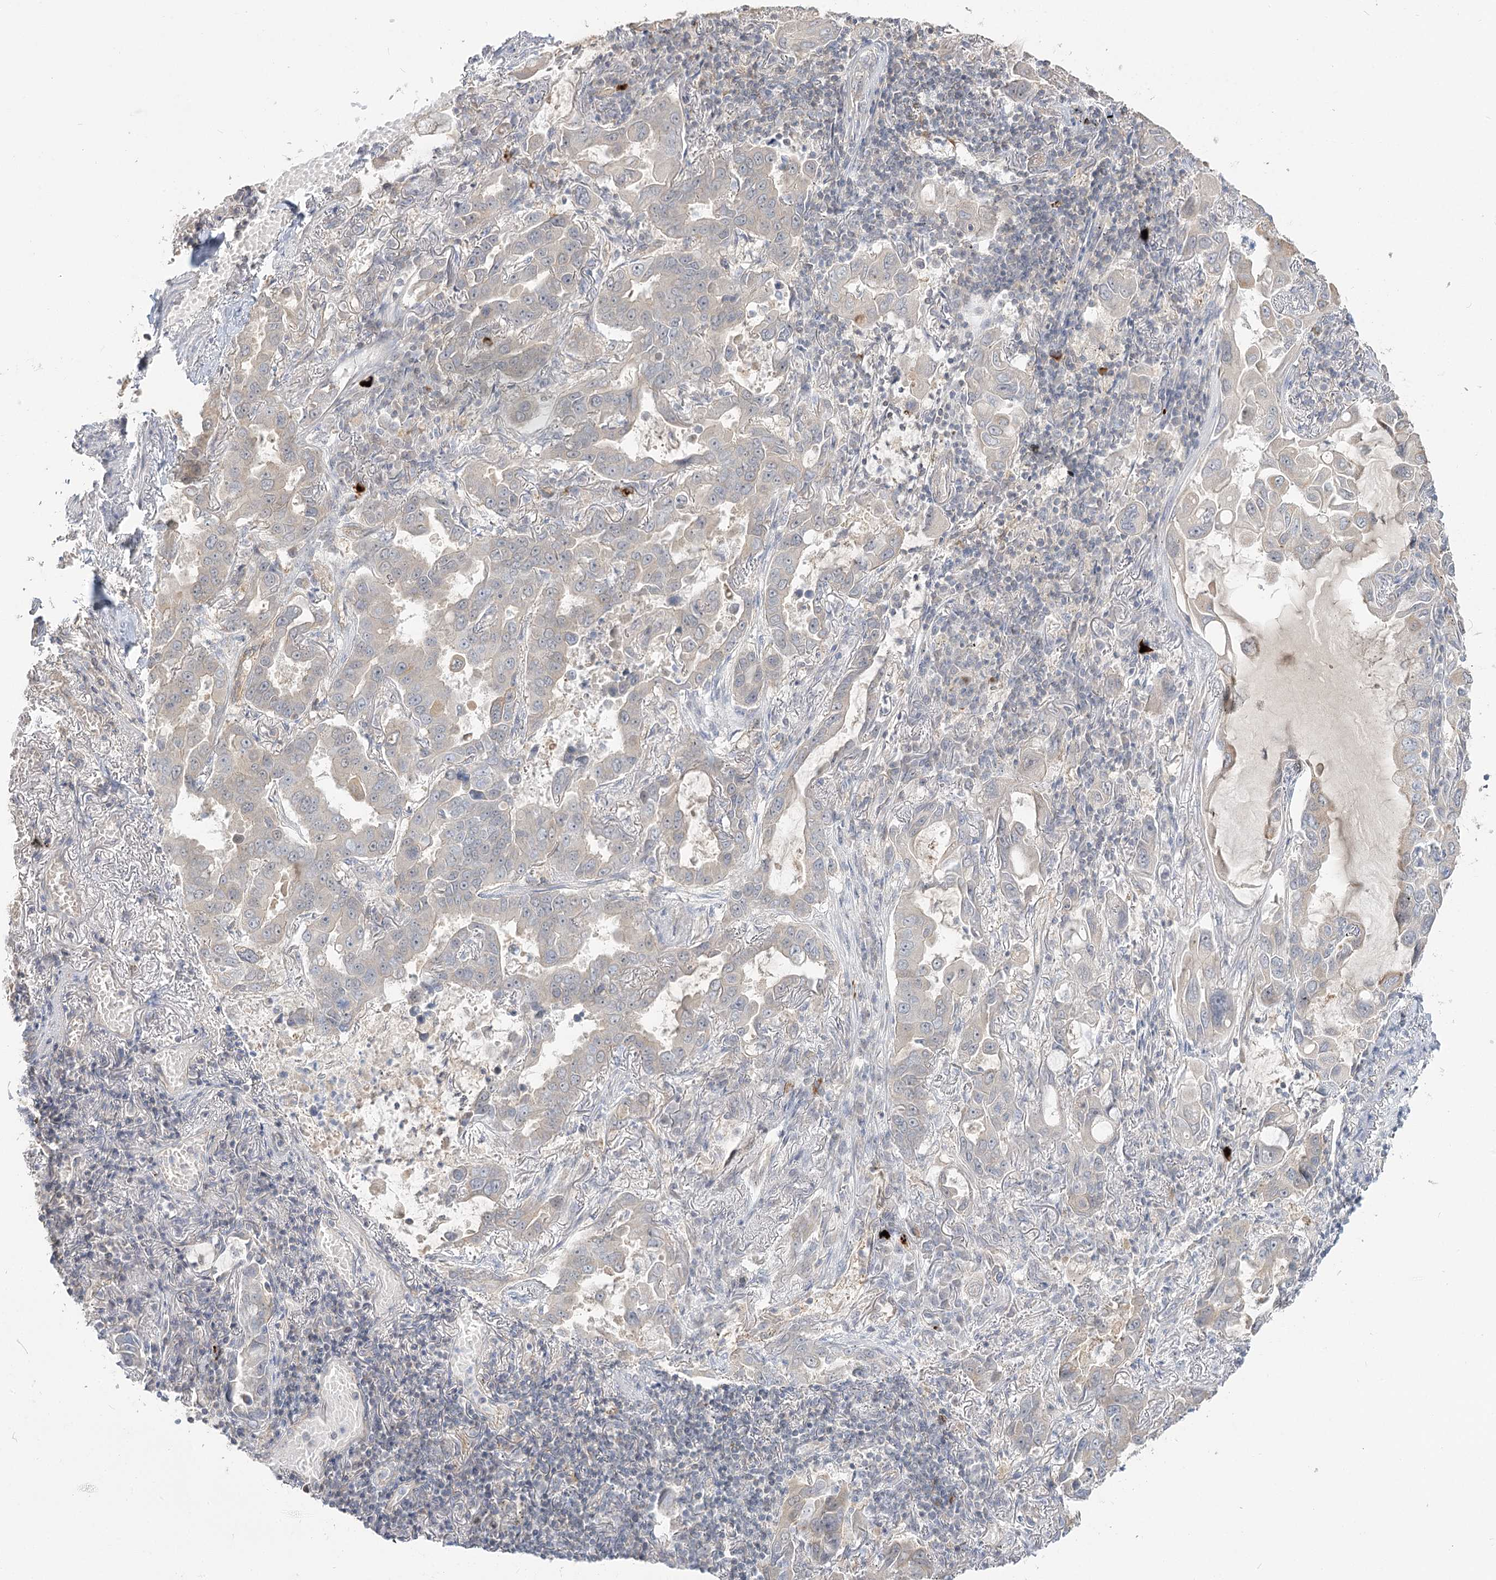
{"staining": {"intensity": "negative", "quantity": "none", "location": "none"}, "tissue": "lung cancer", "cell_type": "Tumor cells", "image_type": "cancer", "snomed": [{"axis": "morphology", "description": "Adenocarcinoma, NOS"}, {"axis": "topography", "description": "Lung"}], "caption": "An immunohistochemistry histopathology image of adenocarcinoma (lung) is shown. There is no staining in tumor cells of adenocarcinoma (lung).", "gene": "GUCY2C", "patient": {"sex": "male", "age": 64}}